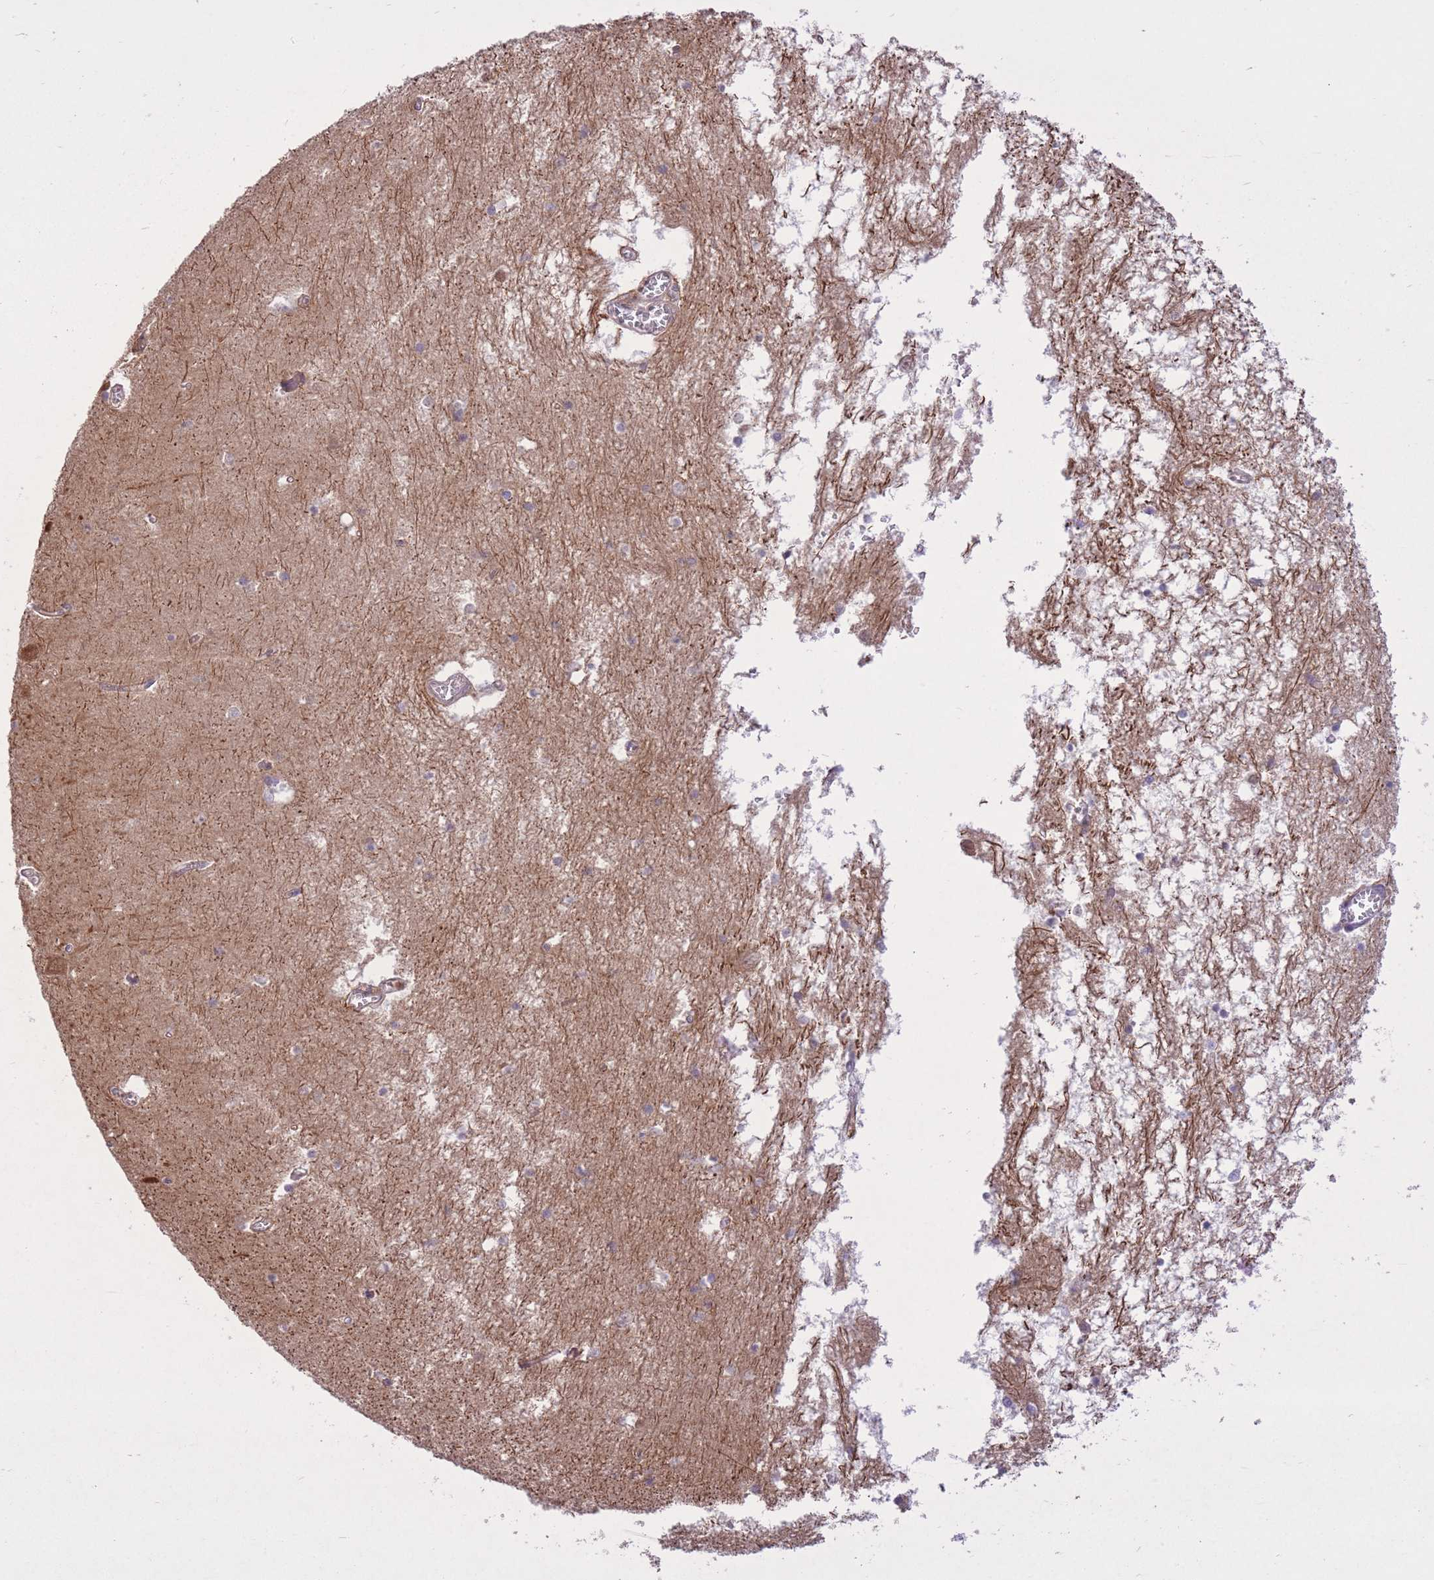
{"staining": {"intensity": "moderate", "quantity": "<25%", "location": "cytoplasmic/membranous,nuclear"}, "tissue": "hippocampus", "cell_type": "Glial cells", "image_type": "normal", "snomed": [{"axis": "morphology", "description": "Normal tissue, NOS"}, {"axis": "topography", "description": "Hippocampus"}], "caption": "IHC (DAB (3,3'-diaminobenzidine)) staining of normal human hippocampus demonstrates moderate cytoplasmic/membranous,nuclear protein expression in about <25% of glial cells.", "gene": "ZNF391", "patient": {"sex": "male", "age": 70}}